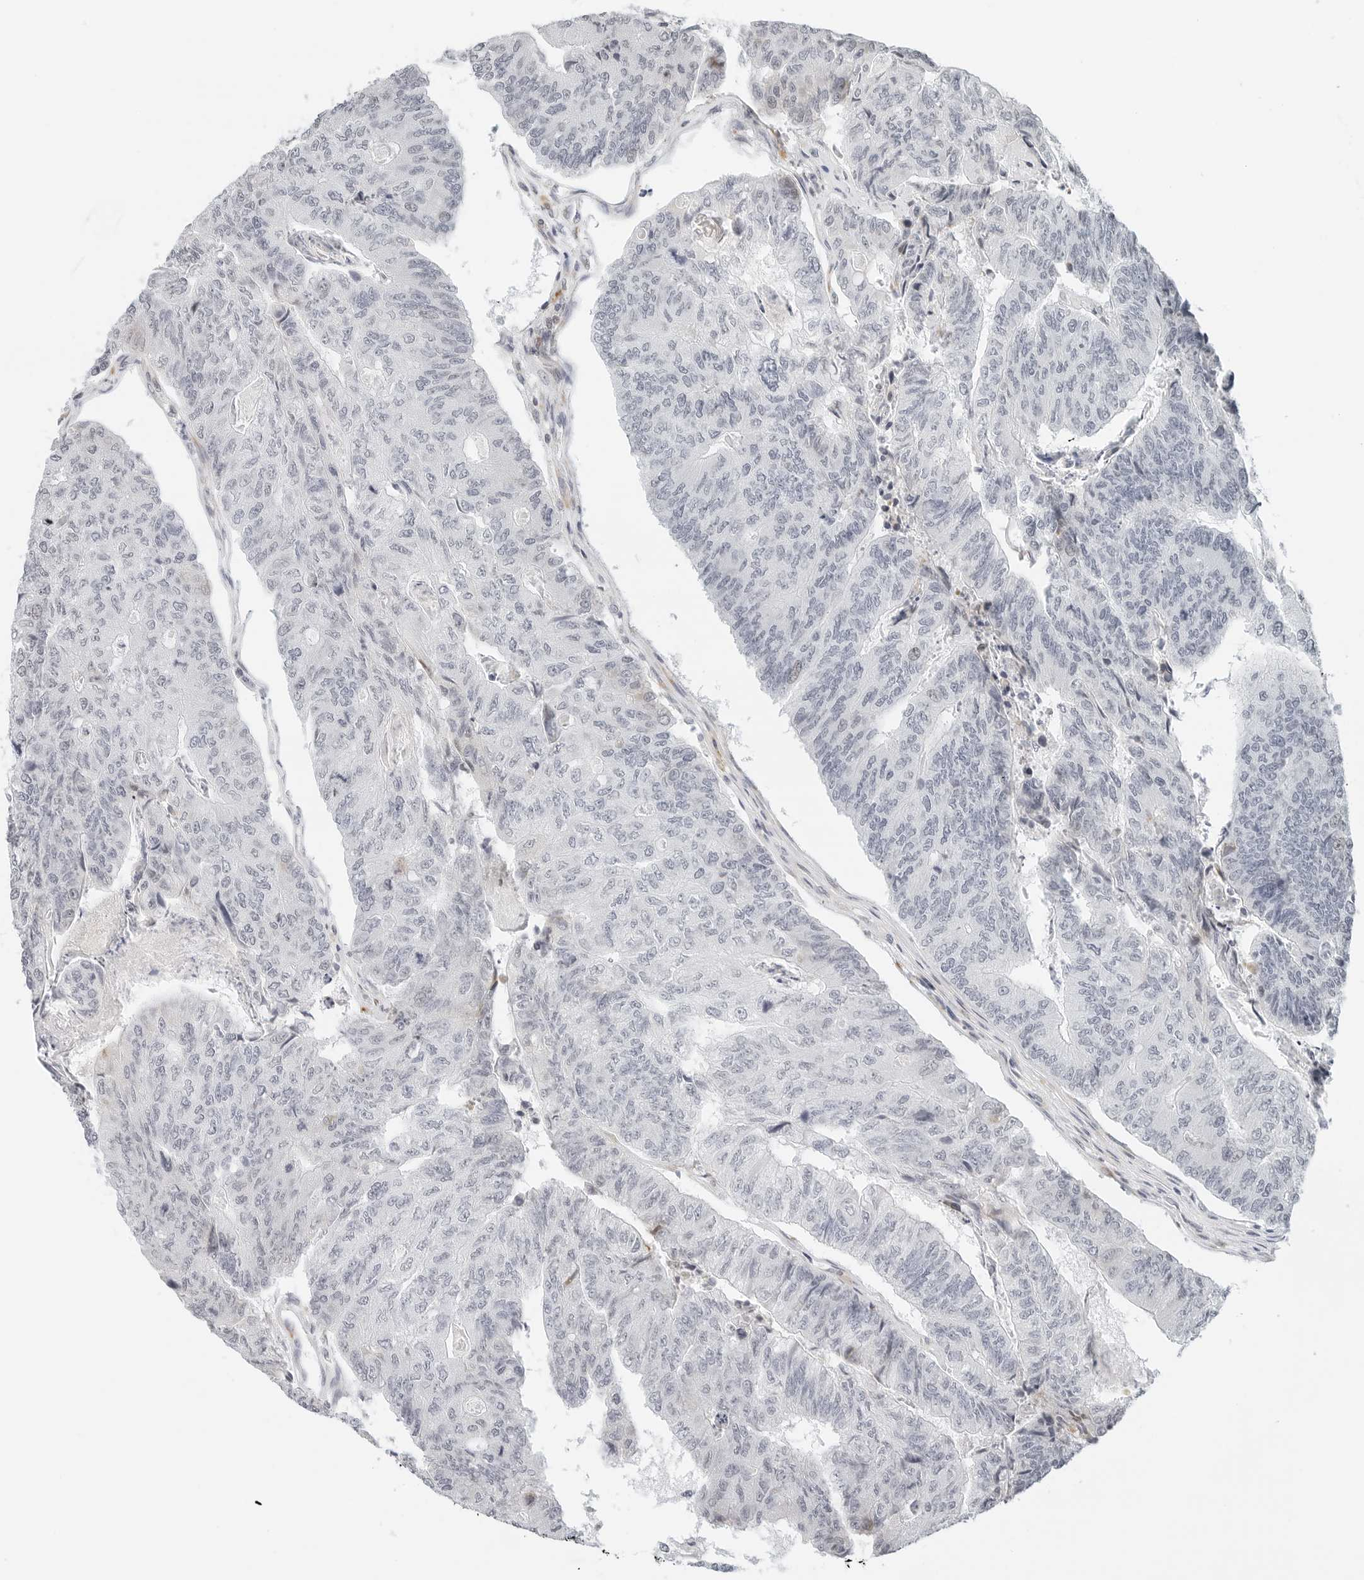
{"staining": {"intensity": "negative", "quantity": "none", "location": "none"}, "tissue": "colorectal cancer", "cell_type": "Tumor cells", "image_type": "cancer", "snomed": [{"axis": "morphology", "description": "Adenocarcinoma, NOS"}, {"axis": "topography", "description": "Colon"}], "caption": "Immunohistochemical staining of human adenocarcinoma (colorectal) displays no significant expression in tumor cells.", "gene": "PARP10", "patient": {"sex": "female", "age": 67}}